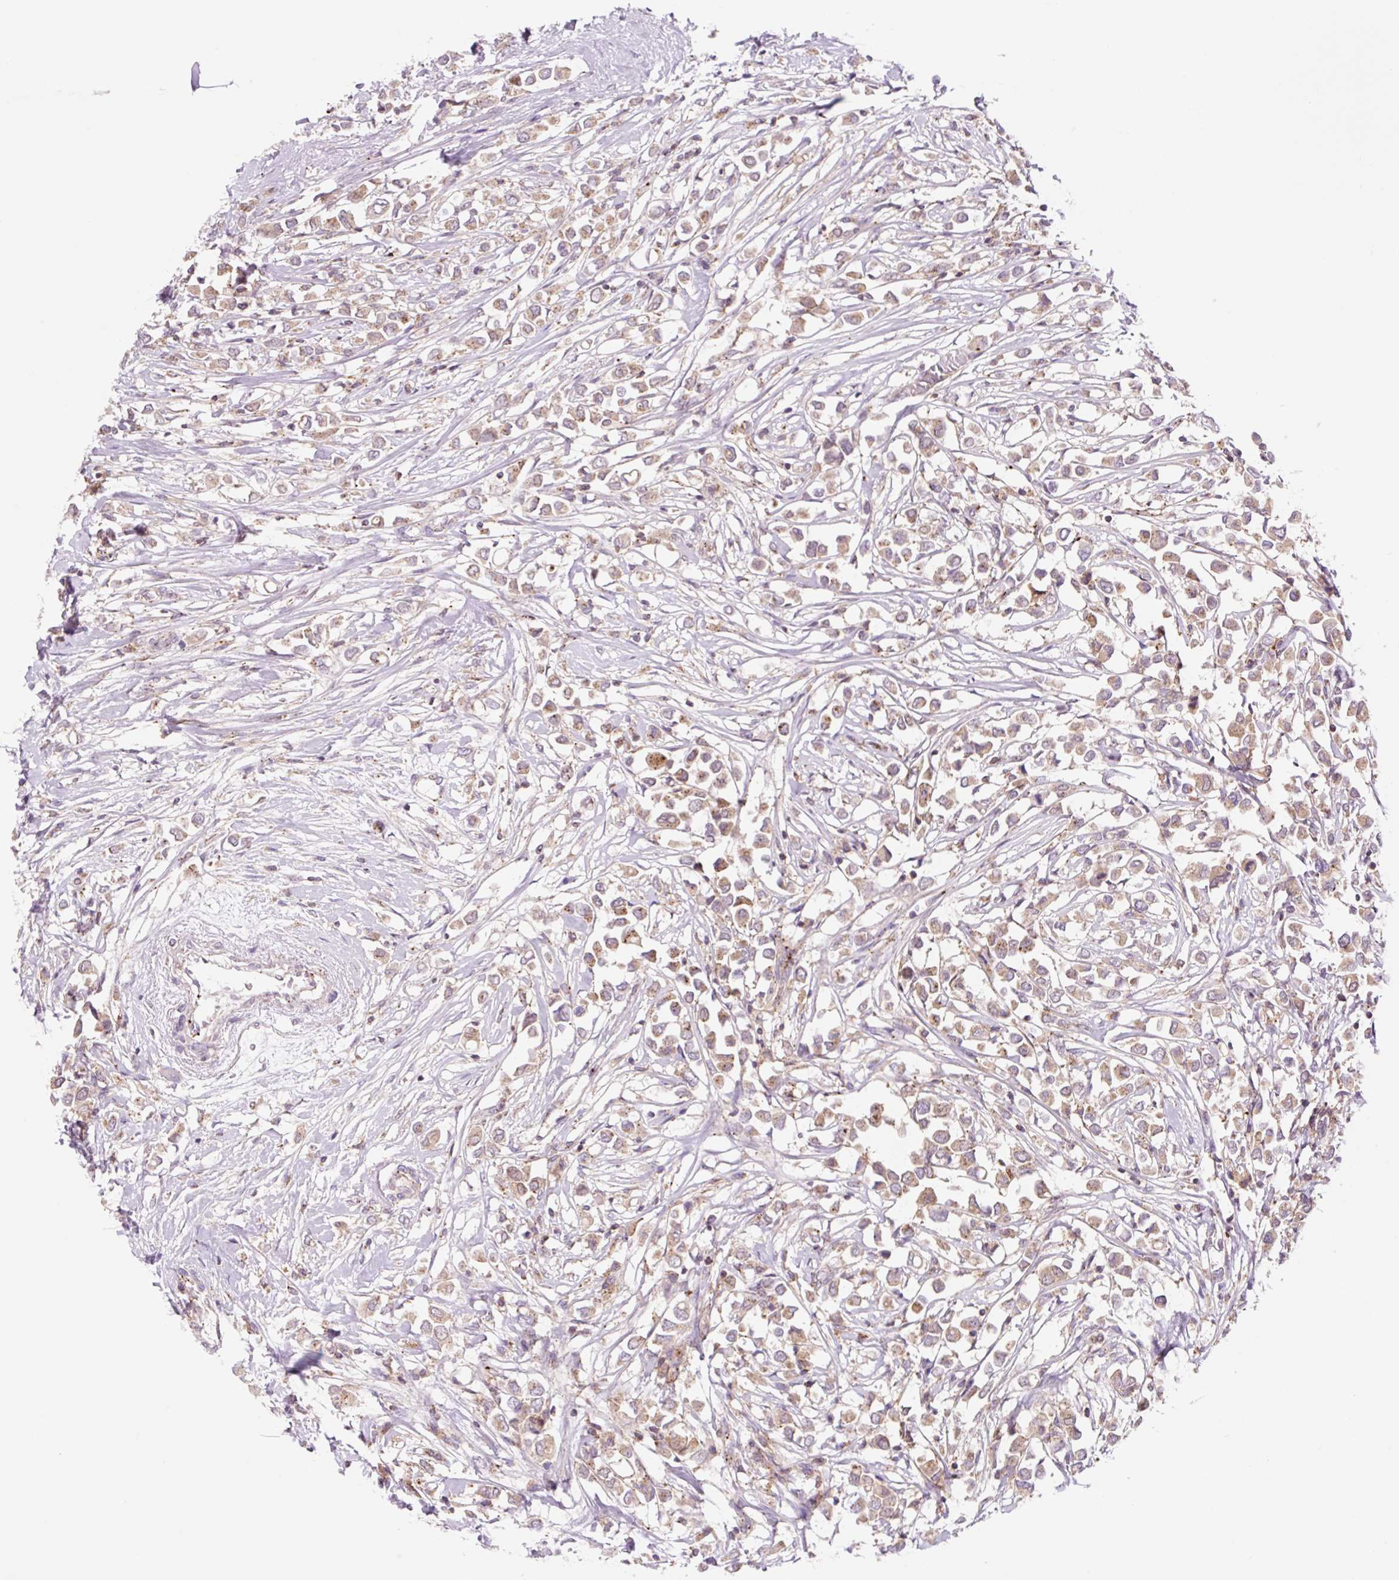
{"staining": {"intensity": "weak", "quantity": ">75%", "location": "cytoplasmic/membranous"}, "tissue": "breast cancer", "cell_type": "Tumor cells", "image_type": "cancer", "snomed": [{"axis": "morphology", "description": "Duct carcinoma"}, {"axis": "topography", "description": "Breast"}], "caption": "Human breast infiltrating ductal carcinoma stained for a protein (brown) shows weak cytoplasmic/membranous positive staining in approximately >75% of tumor cells.", "gene": "VPS4A", "patient": {"sex": "female", "age": 61}}